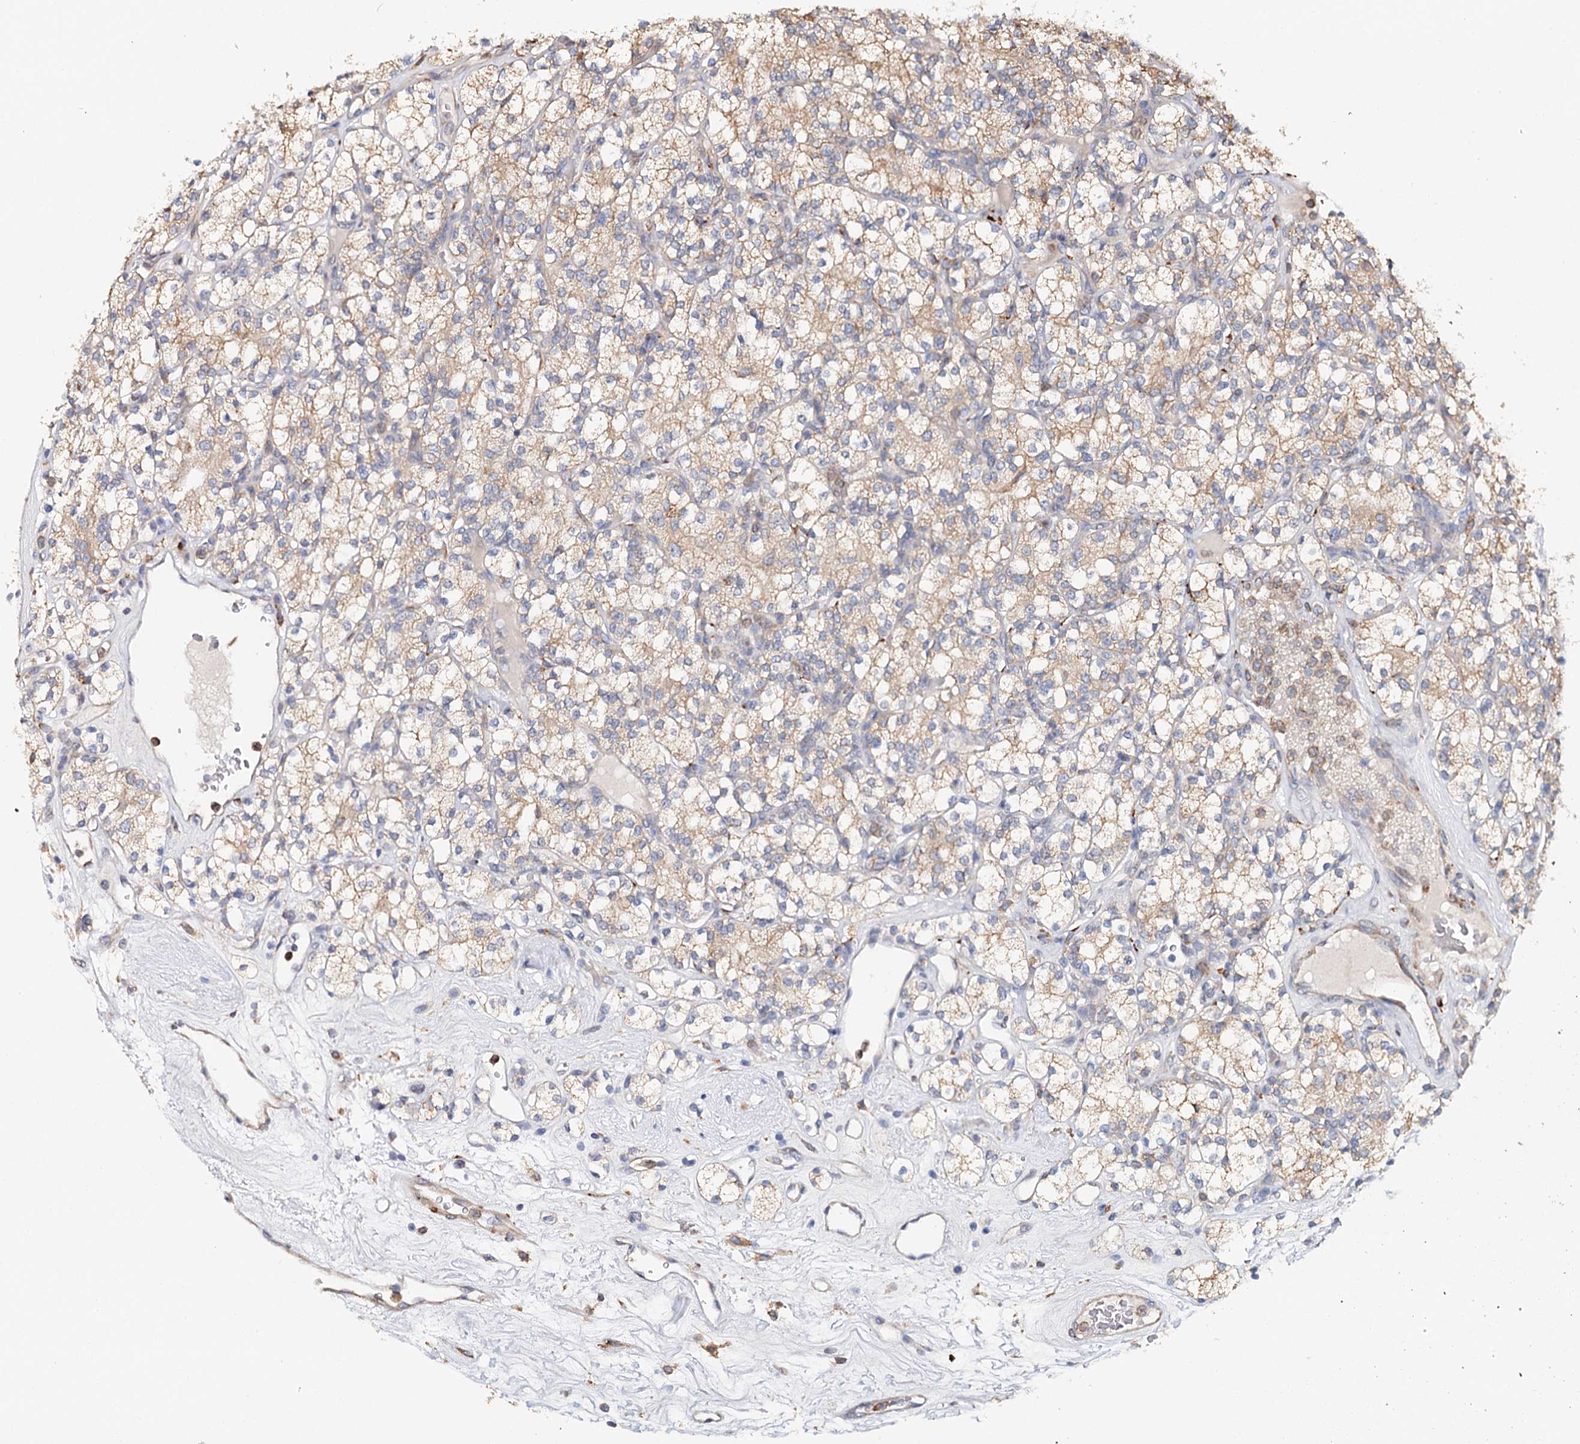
{"staining": {"intensity": "moderate", "quantity": "25%-75%", "location": "cytoplasmic/membranous"}, "tissue": "renal cancer", "cell_type": "Tumor cells", "image_type": "cancer", "snomed": [{"axis": "morphology", "description": "Adenocarcinoma, NOS"}, {"axis": "topography", "description": "Kidney"}], "caption": "Tumor cells demonstrate medium levels of moderate cytoplasmic/membranous positivity in about 25%-75% of cells in adenocarcinoma (renal).", "gene": "VEGFA", "patient": {"sex": "male", "age": 77}}